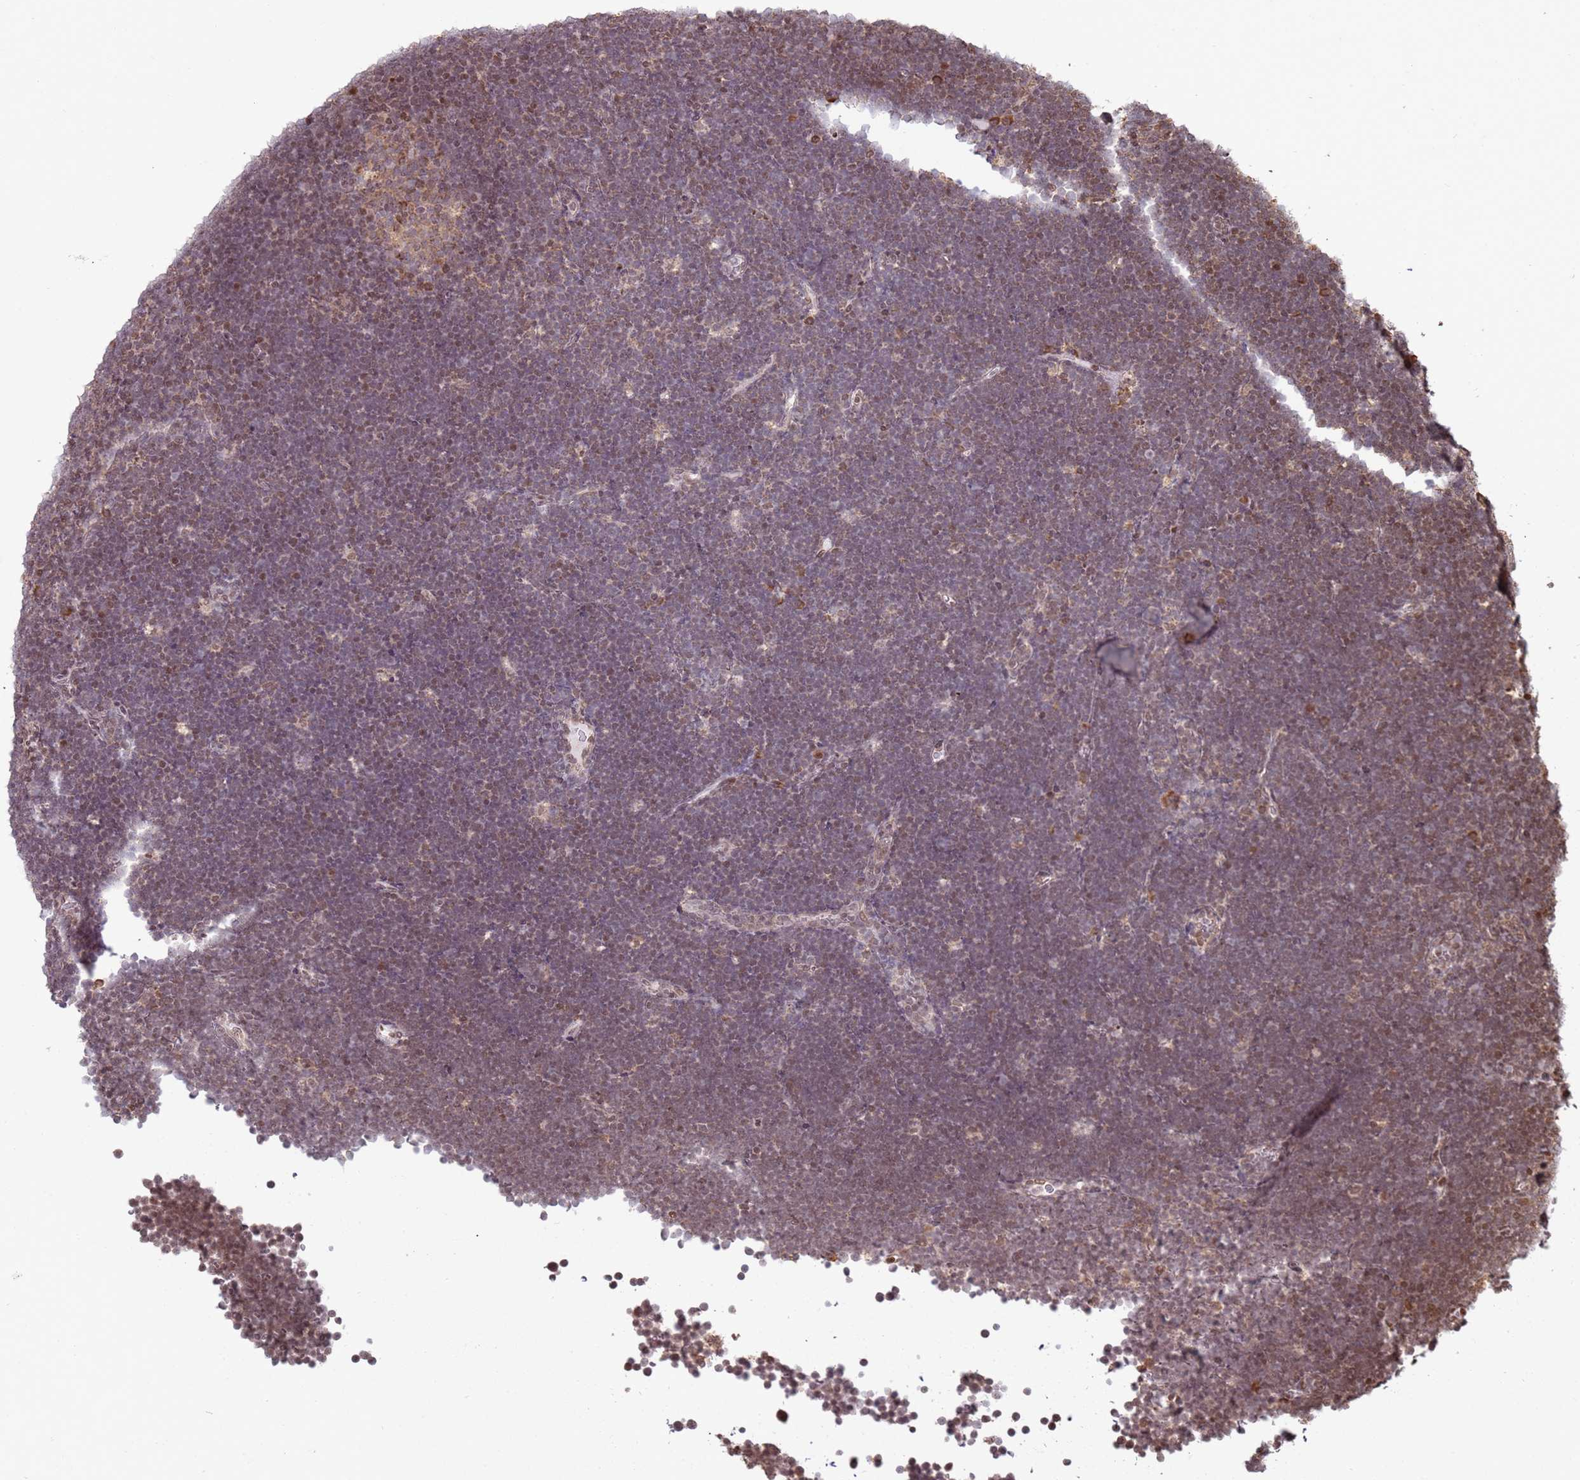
{"staining": {"intensity": "weak", "quantity": "25%-75%", "location": "nuclear"}, "tissue": "lymphoma", "cell_type": "Tumor cells", "image_type": "cancer", "snomed": [{"axis": "morphology", "description": "Malignant lymphoma, non-Hodgkin's type, High grade"}, {"axis": "topography", "description": "Lymph node"}], "caption": "Weak nuclear protein staining is appreciated in approximately 25%-75% of tumor cells in lymphoma.", "gene": "SCAF1", "patient": {"sex": "male", "age": 13}}